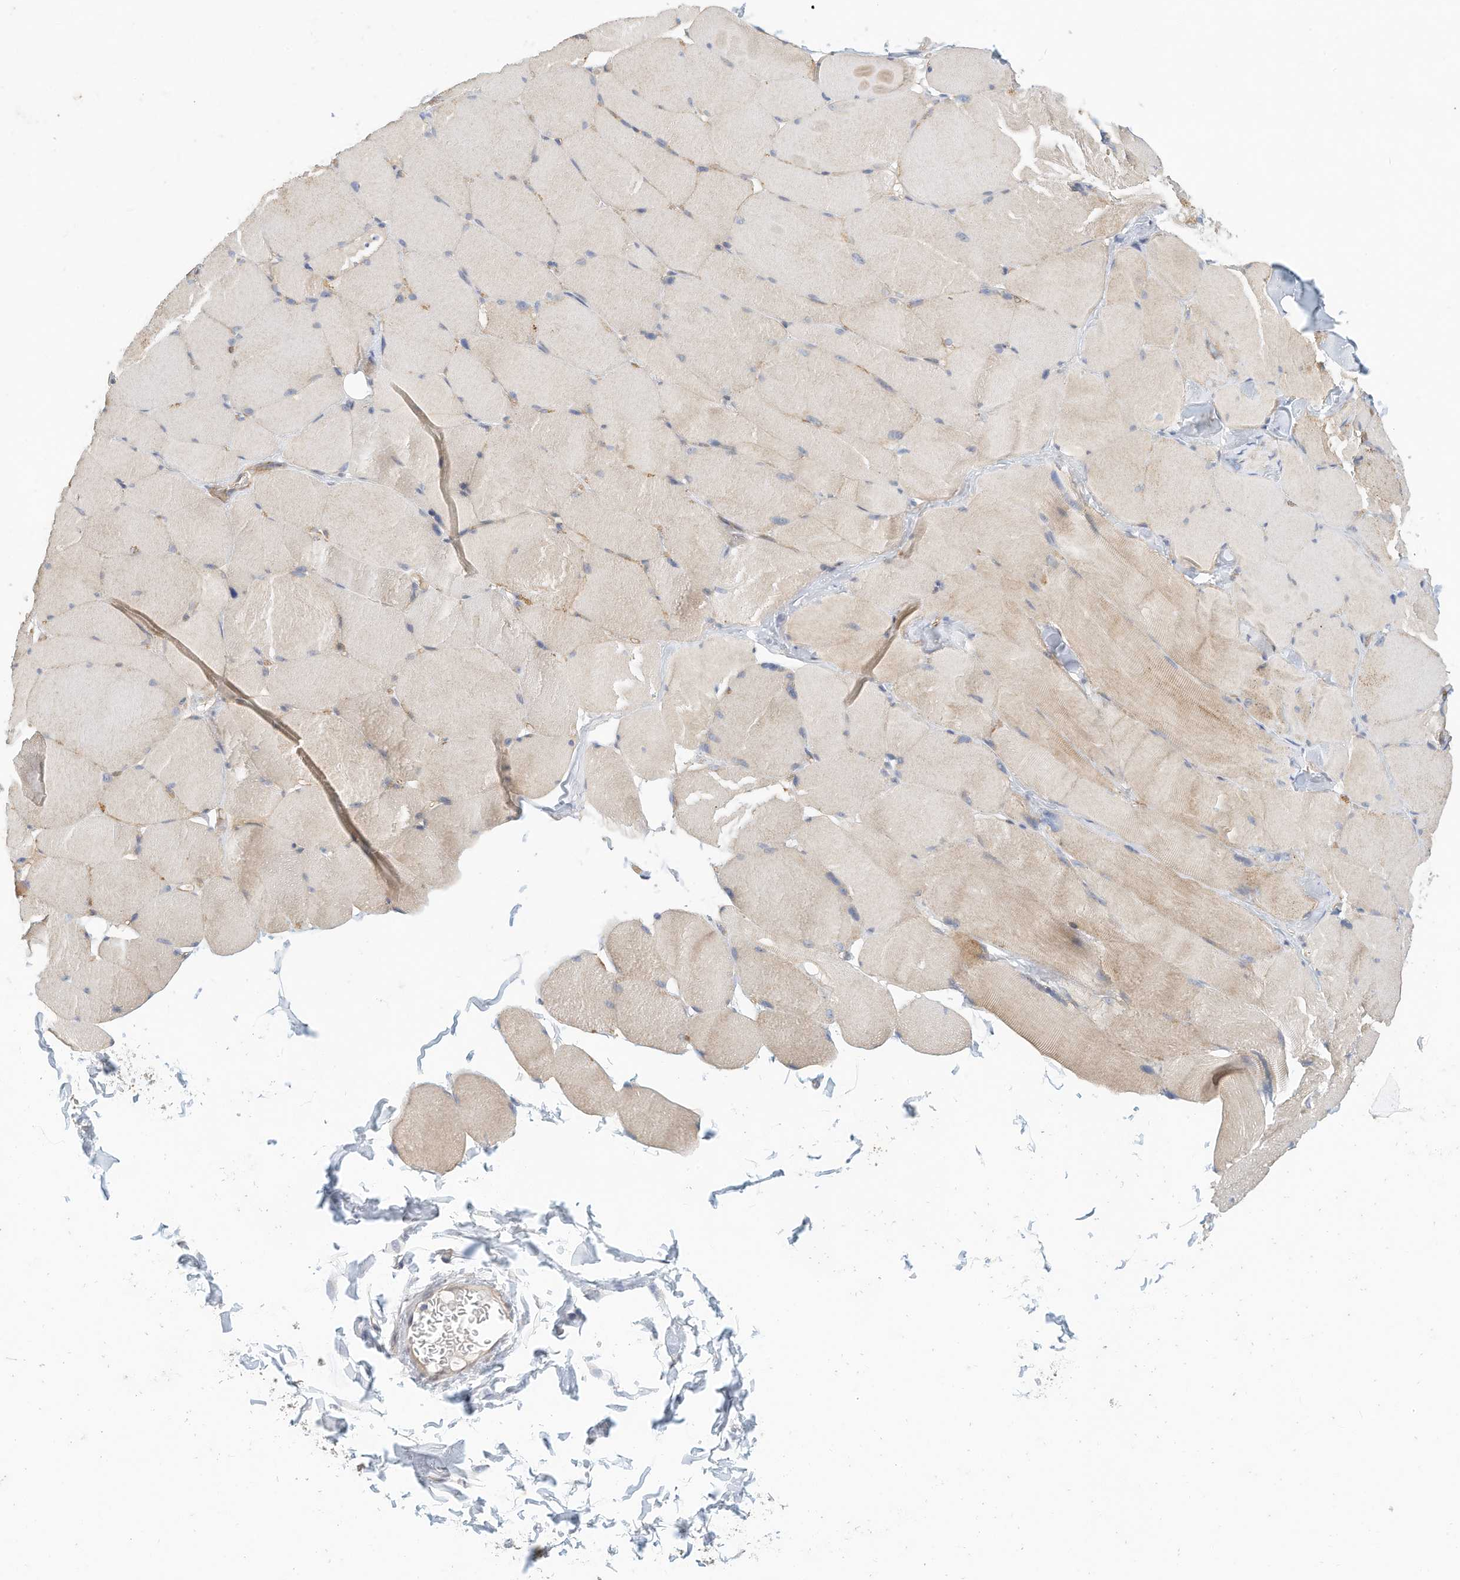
{"staining": {"intensity": "weak", "quantity": "25%-75%", "location": "cytoplasmic/membranous"}, "tissue": "skeletal muscle", "cell_type": "Myocytes", "image_type": "normal", "snomed": [{"axis": "morphology", "description": "Normal tissue, NOS"}, {"axis": "topography", "description": "Skin"}, {"axis": "topography", "description": "Skeletal muscle"}], "caption": "An image of skeletal muscle stained for a protein demonstrates weak cytoplasmic/membranous brown staining in myocytes. (IHC, brightfield microscopy, high magnification).", "gene": "ARHGAP28", "patient": {"sex": "male", "age": 83}}